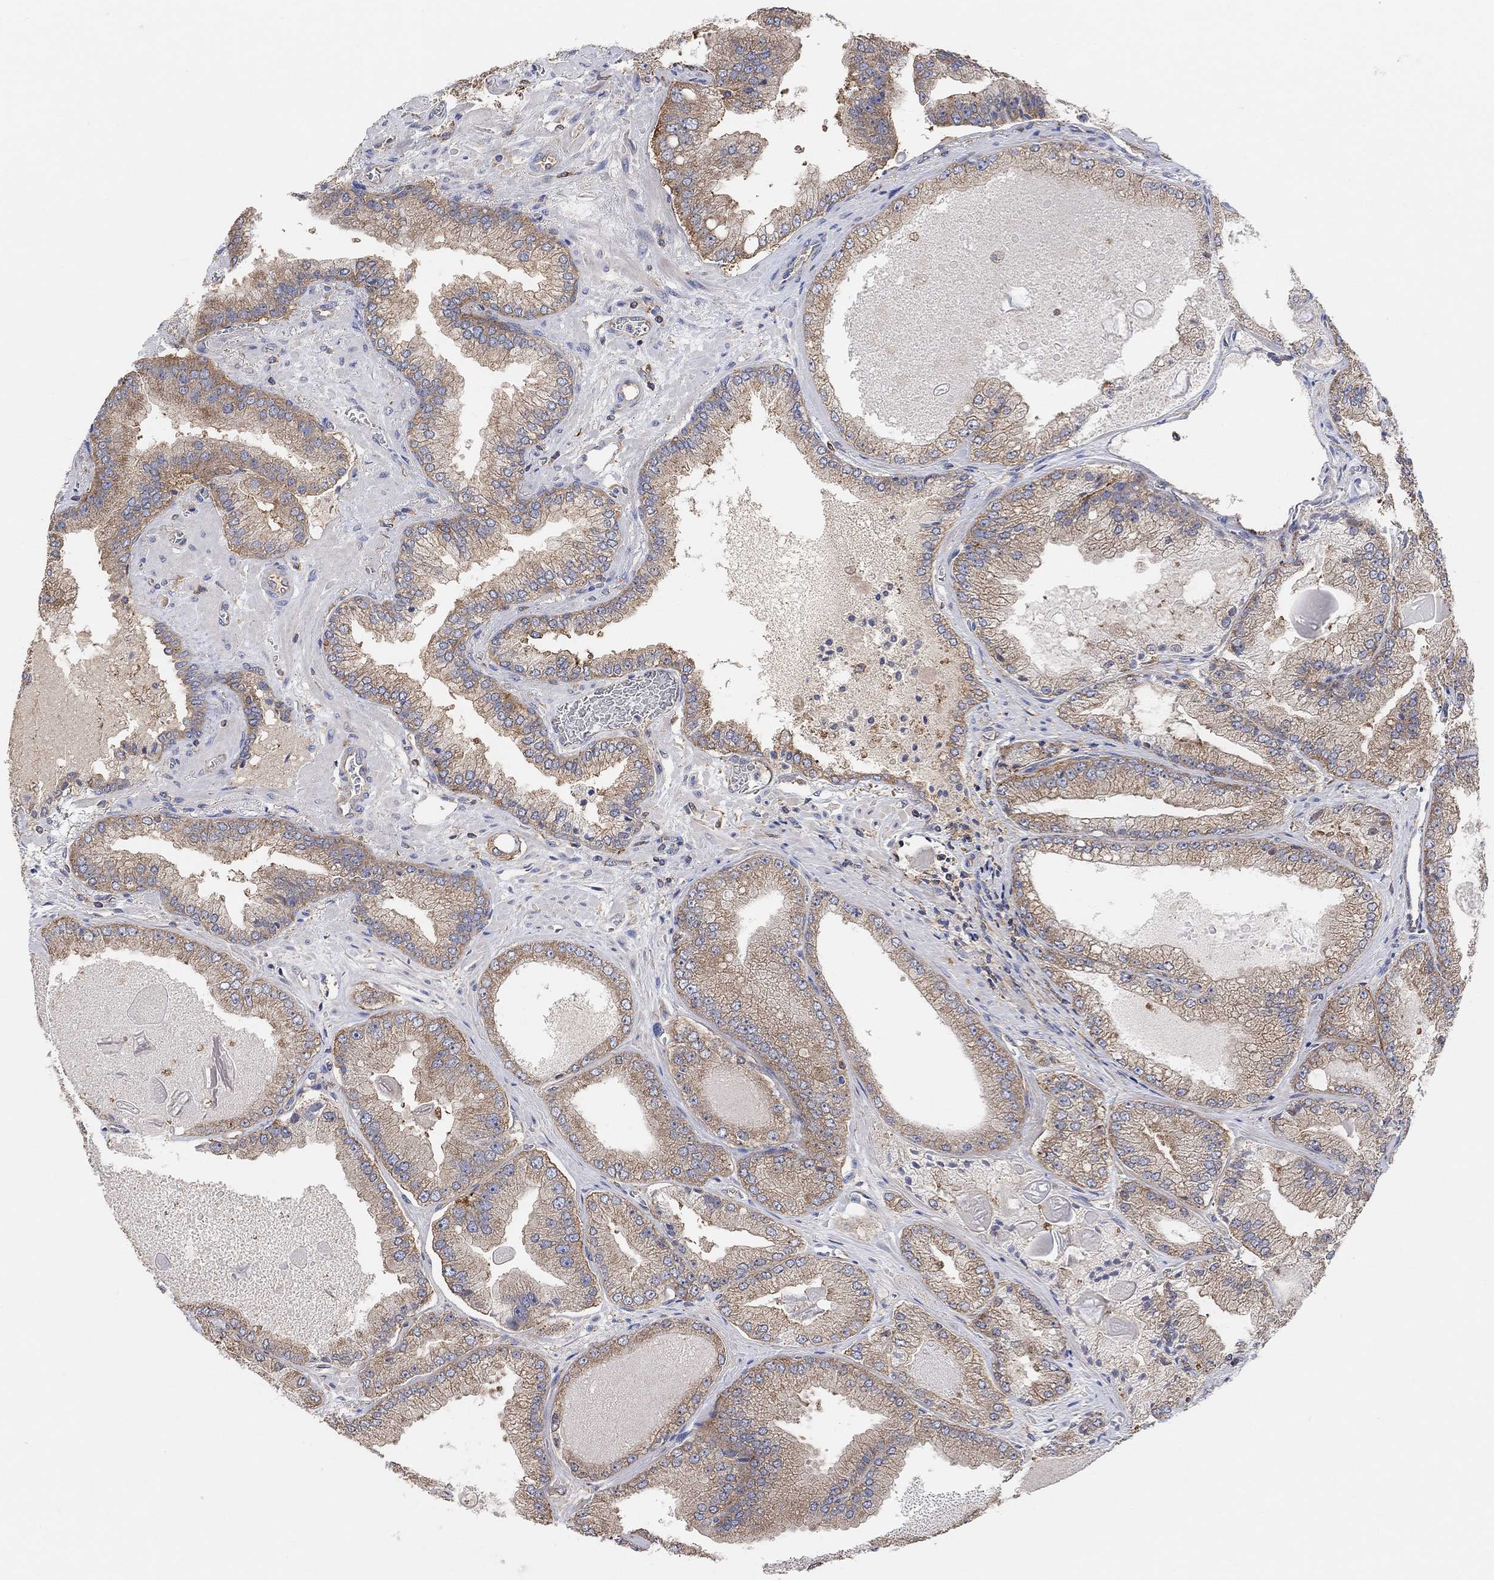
{"staining": {"intensity": "moderate", "quantity": ">75%", "location": "cytoplasmic/membranous"}, "tissue": "prostate cancer", "cell_type": "Tumor cells", "image_type": "cancer", "snomed": [{"axis": "morphology", "description": "Adenocarcinoma, Low grade"}, {"axis": "topography", "description": "Prostate"}], "caption": "Human prostate cancer (adenocarcinoma (low-grade)) stained for a protein (brown) reveals moderate cytoplasmic/membranous positive positivity in about >75% of tumor cells.", "gene": "BLOC1S3", "patient": {"sex": "male", "age": 72}}